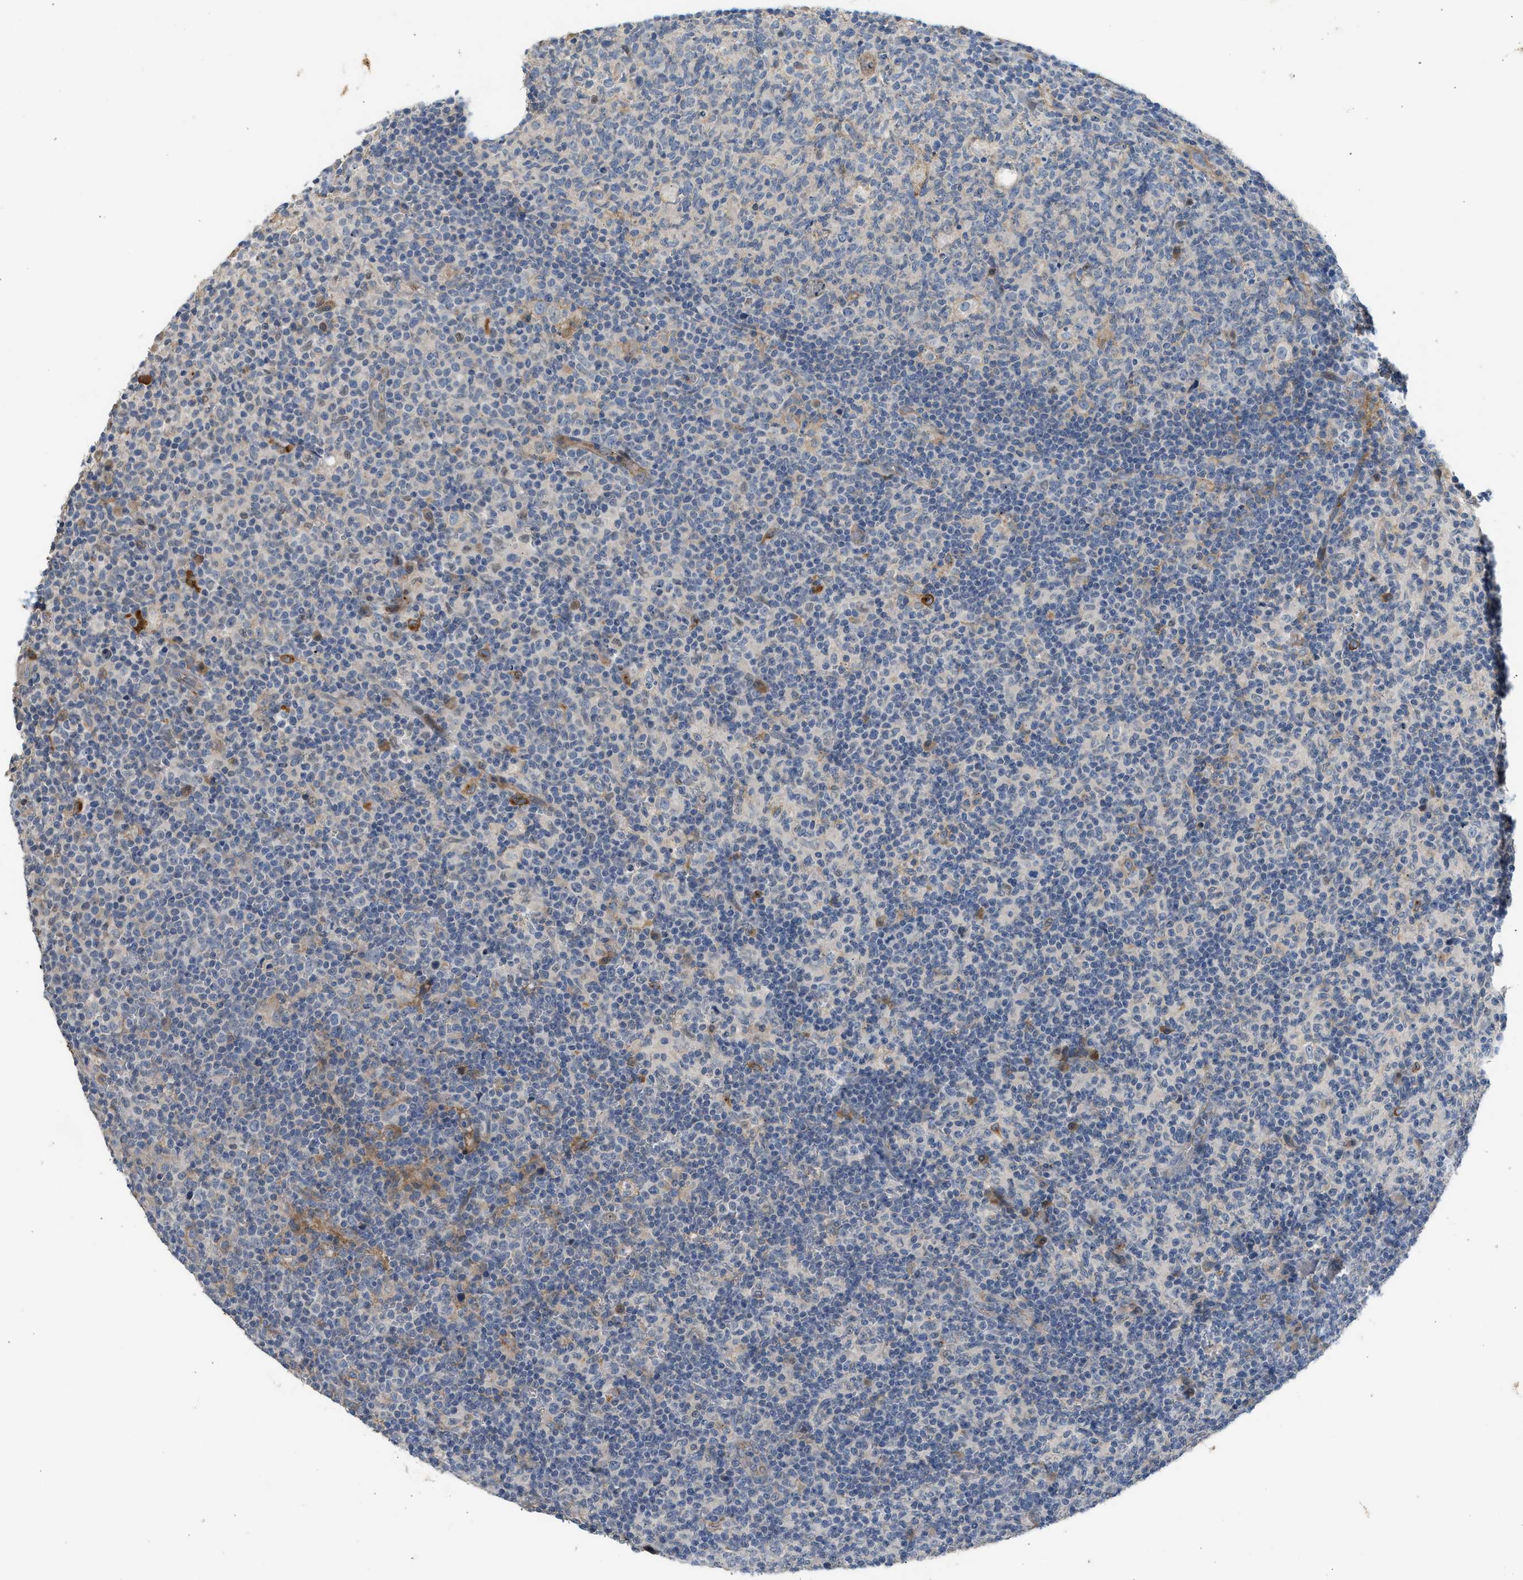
{"staining": {"intensity": "weak", "quantity": "<25%", "location": "cytoplasmic/membranous"}, "tissue": "lymph node", "cell_type": "Germinal center cells", "image_type": "normal", "snomed": [{"axis": "morphology", "description": "Normal tissue, NOS"}, {"axis": "morphology", "description": "Inflammation, NOS"}, {"axis": "topography", "description": "Lymph node"}], "caption": "DAB immunohistochemical staining of normal lymph node shows no significant expression in germinal center cells. (DAB (3,3'-diaminobenzidine) immunohistochemistry, high magnification).", "gene": "RHBDF2", "patient": {"sex": "male", "age": 55}}